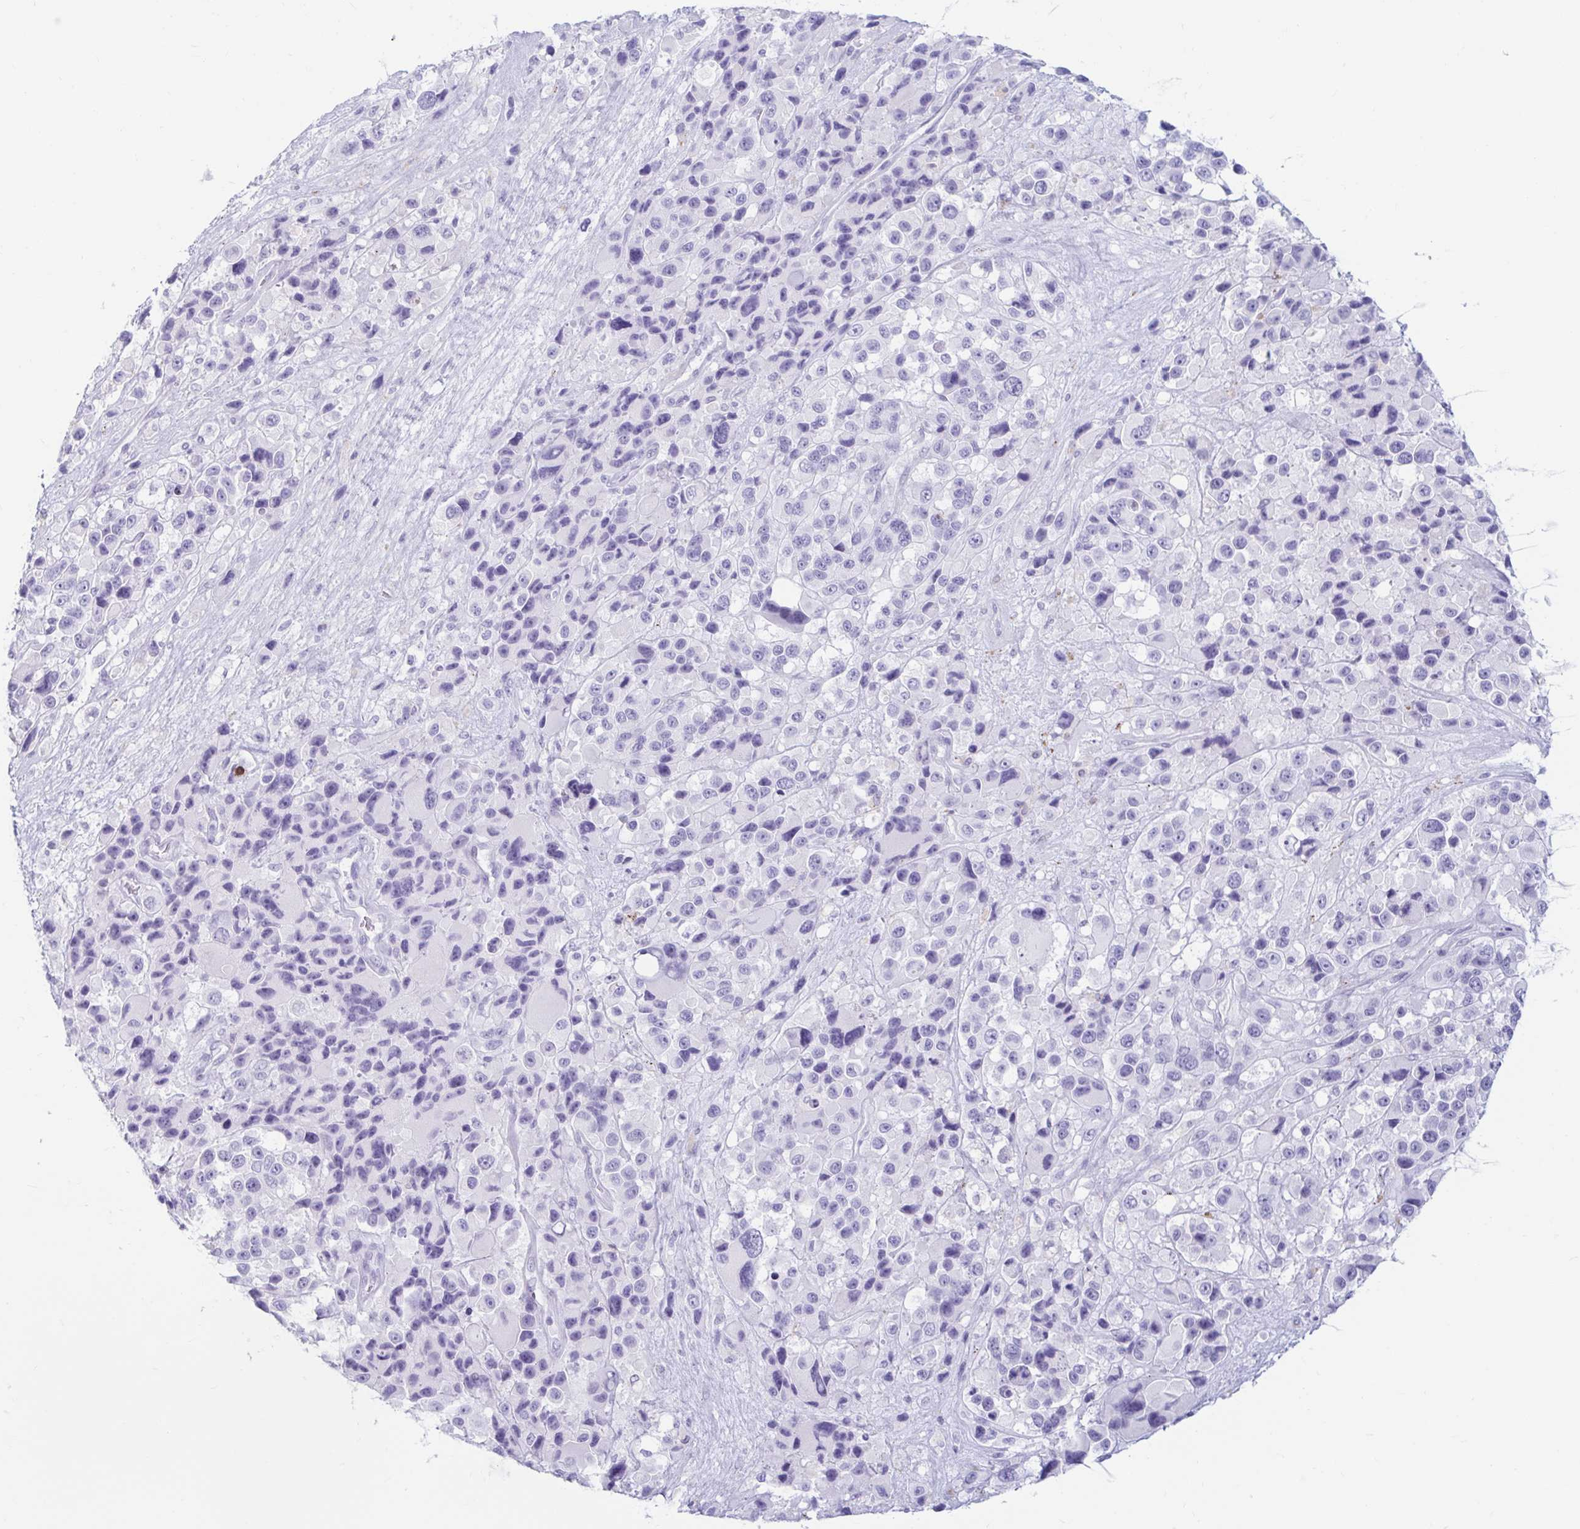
{"staining": {"intensity": "negative", "quantity": "none", "location": "none"}, "tissue": "melanoma", "cell_type": "Tumor cells", "image_type": "cancer", "snomed": [{"axis": "morphology", "description": "Malignant melanoma, Metastatic site"}, {"axis": "topography", "description": "Lymph node"}], "caption": "Immunohistochemical staining of human malignant melanoma (metastatic site) reveals no significant positivity in tumor cells.", "gene": "ERICH6", "patient": {"sex": "female", "age": 65}}